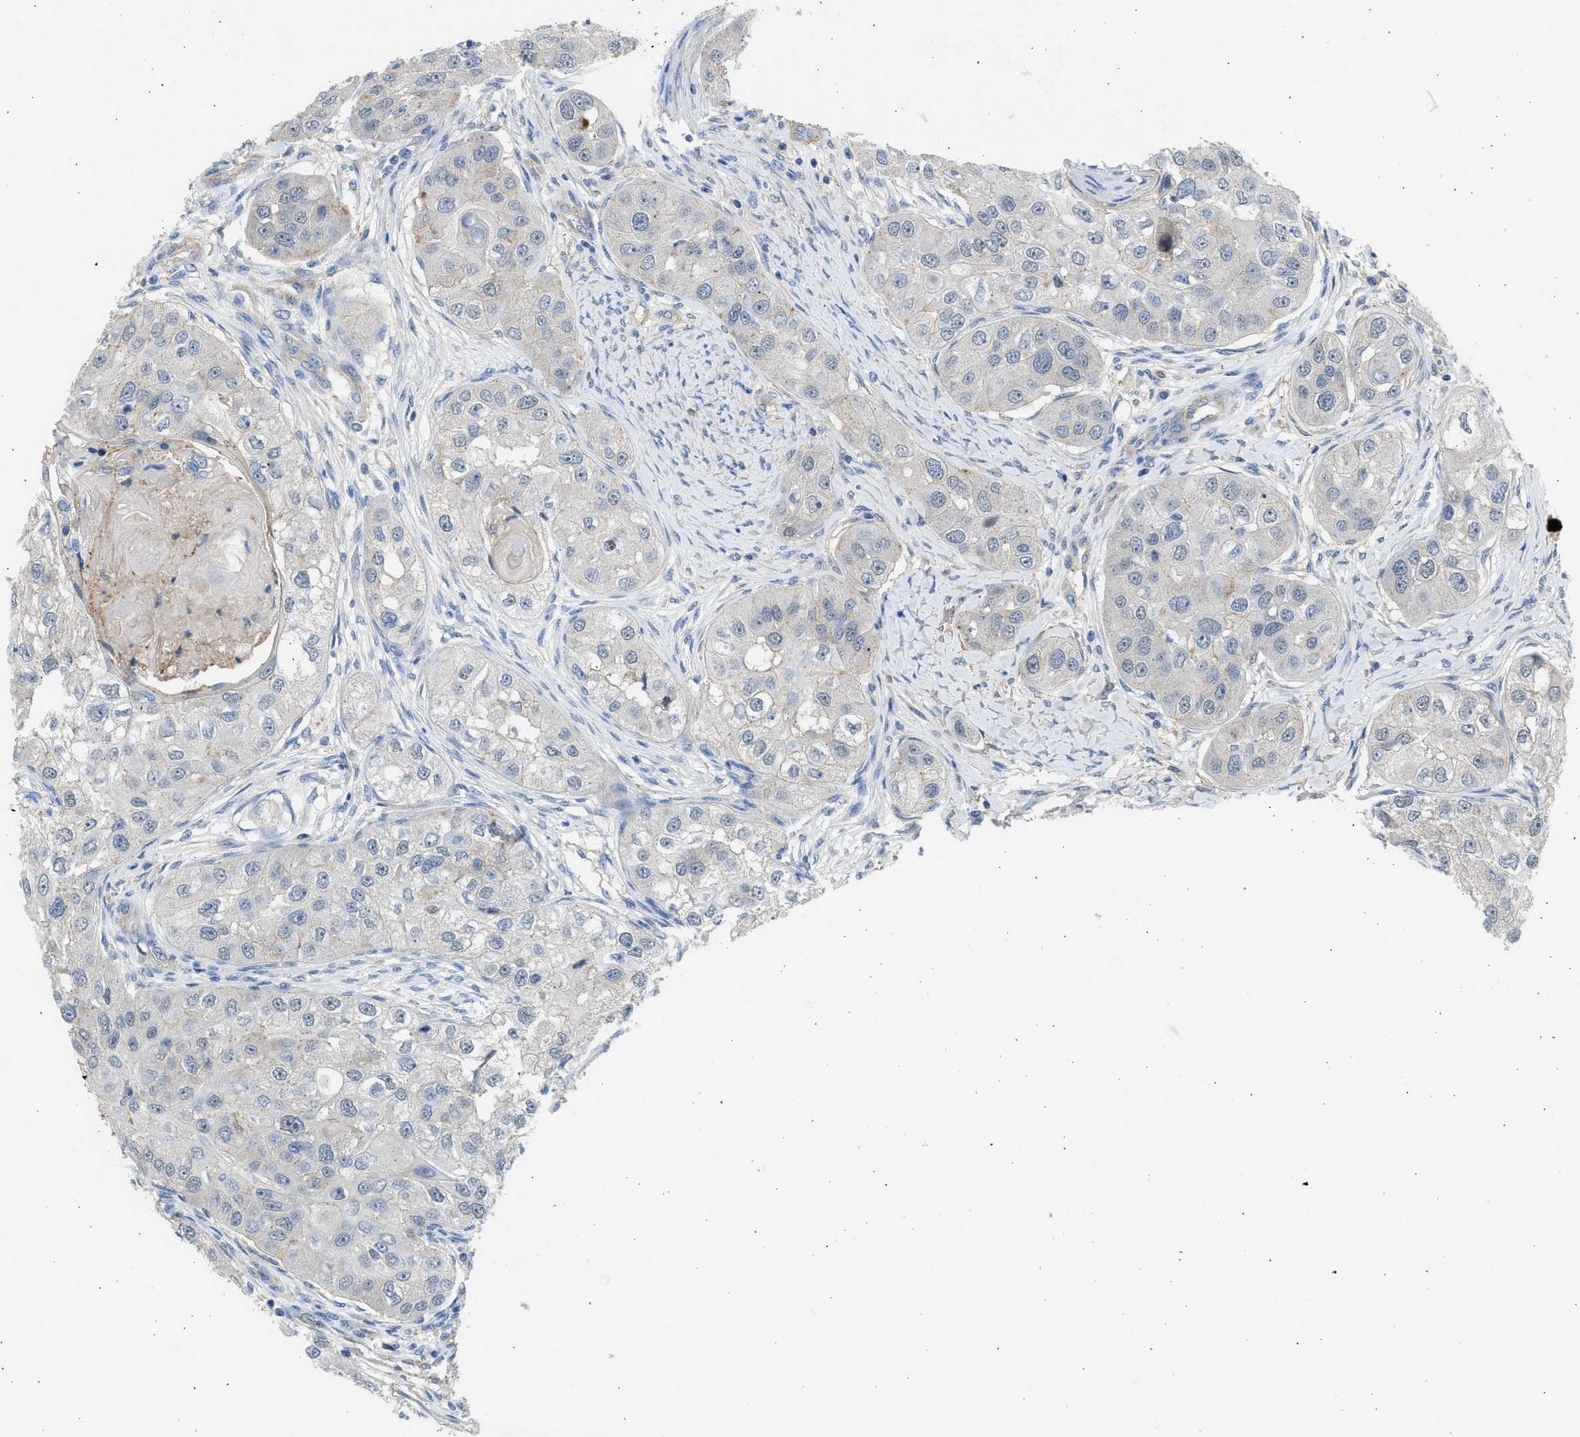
{"staining": {"intensity": "negative", "quantity": "none", "location": "none"}, "tissue": "head and neck cancer", "cell_type": "Tumor cells", "image_type": "cancer", "snomed": [{"axis": "morphology", "description": "Normal tissue, NOS"}, {"axis": "morphology", "description": "Squamous cell carcinoma, NOS"}, {"axis": "topography", "description": "Skeletal muscle"}, {"axis": "topography", "description": "Head-Neck"}], "caption": "Immunohistochemistry of squamous cell carcinoma (head and neck) reveals no staining in tumor cells.", "gene": "PCNX3", "patient": {"sex": "male", "age": 51}}